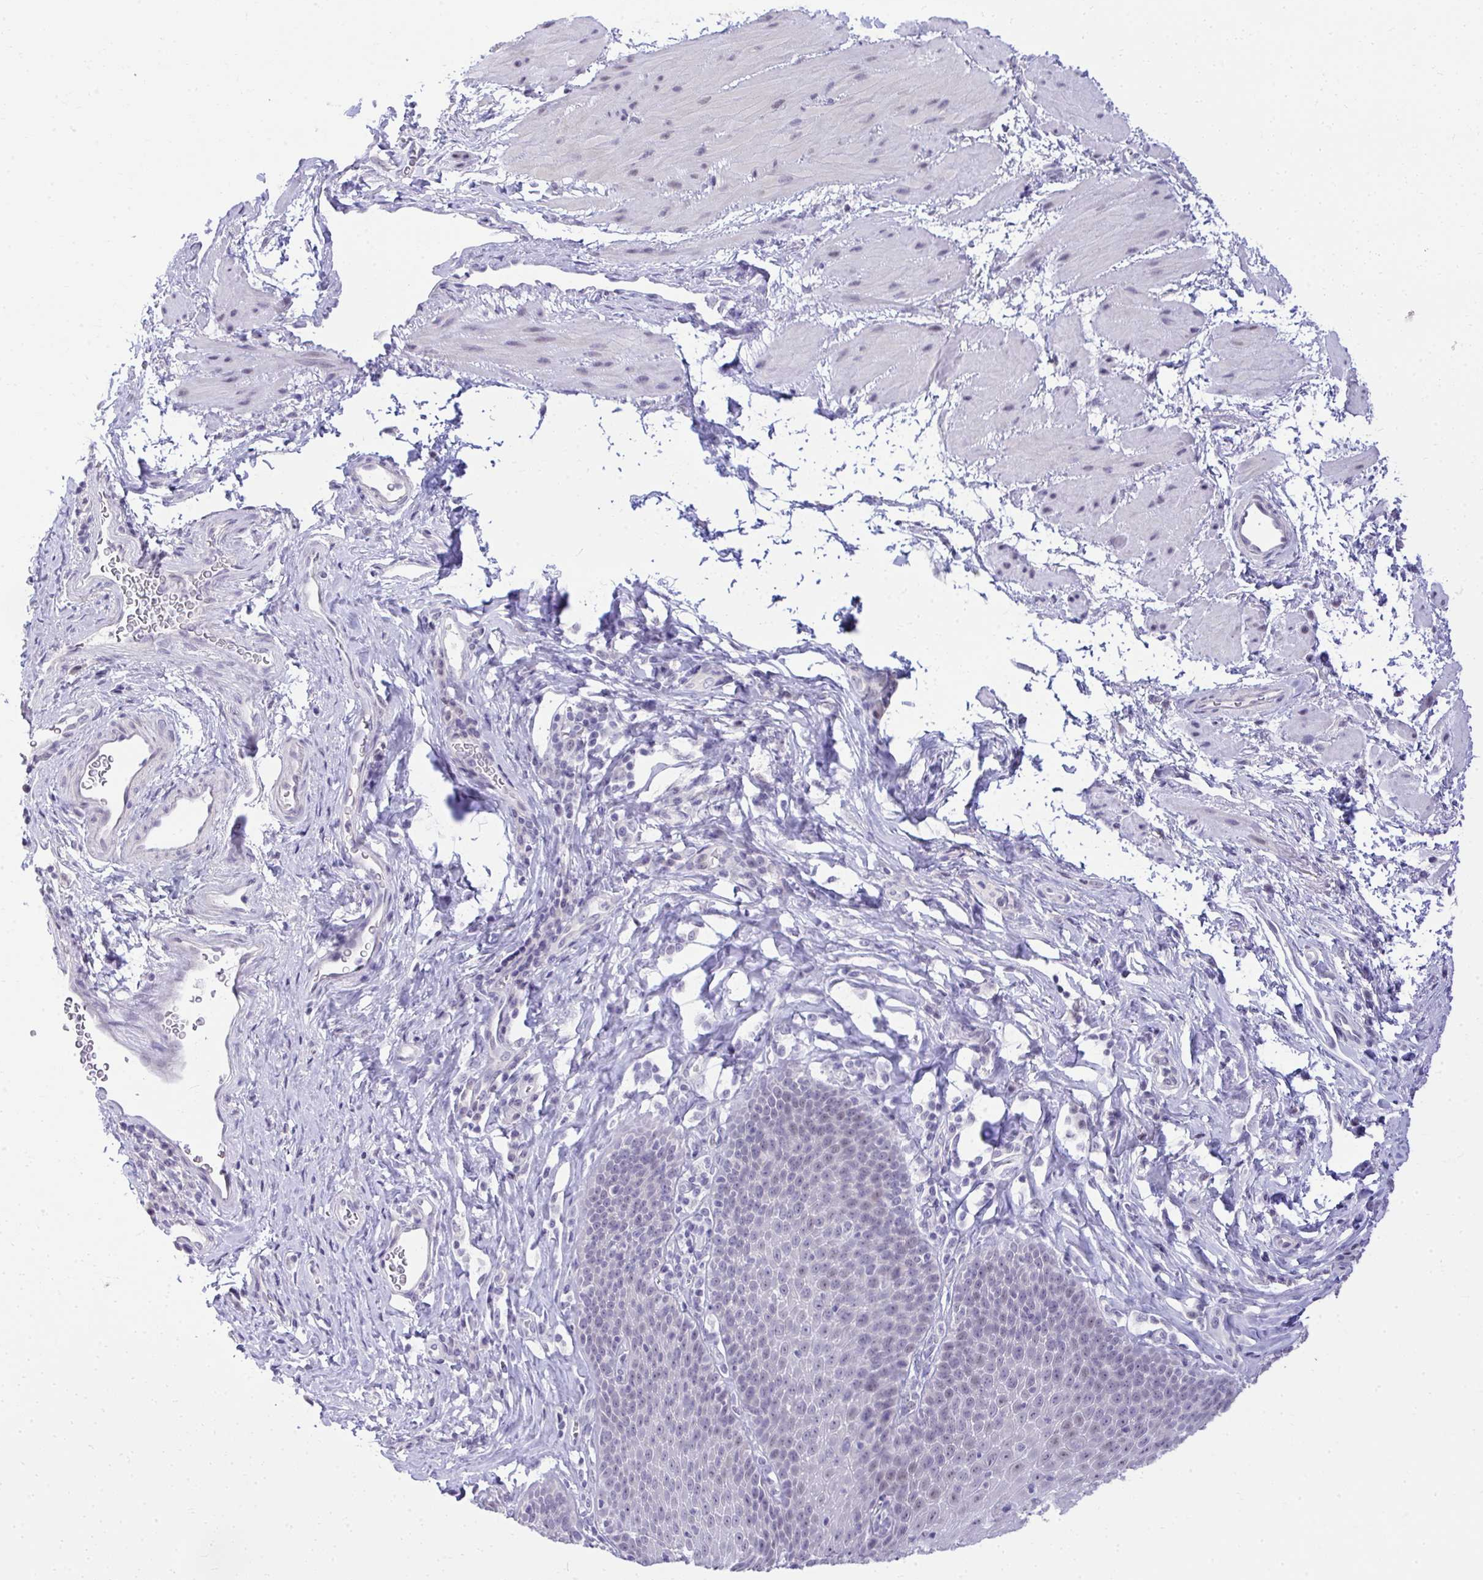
{"staining": {"intensity": "weak", "quantity": "<25%", "location": "nuclear"}, "tissue": "esophagus", "cell_type": "Squamous epithelial cells", "image_type": "normal", "snomed": [{"axis": "morphology", "description": "Normal tissue, NOS"}, {"axis": "topography", "description": "Esophagus"}], "caption": "Immunohistochemistry (IHC) image of normal esophagus: human esophagus stained with DAB (3,3'-diaminobenzidine) demonstrates no significant protein staining in squamous epithelial cells.", "gene": "EID3", "patient": {"sex": "female", "age": 61}}